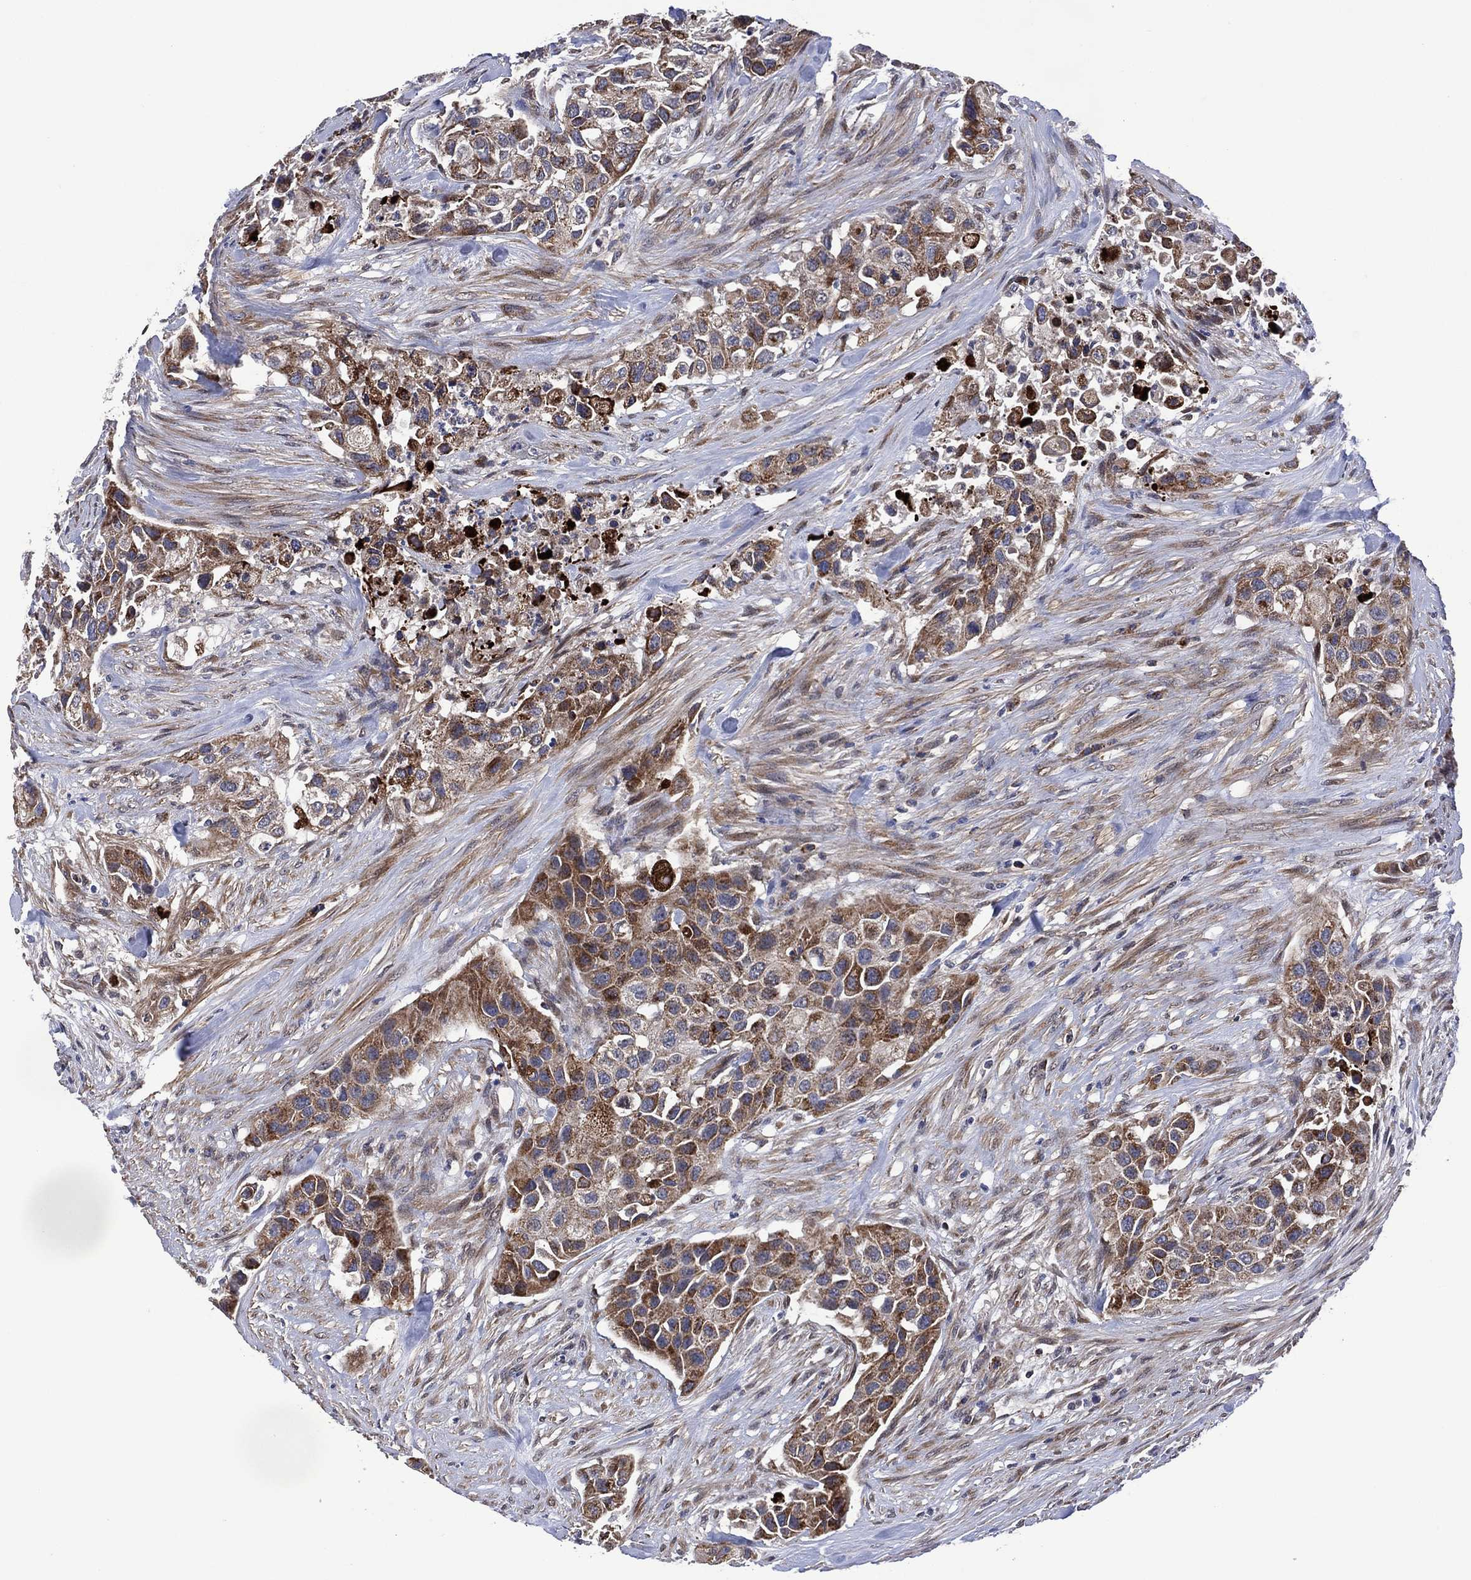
{"staining": {"intensity": "moderate", "quantity": ">75%", "location": "cytoplasmic/membranous"}, "tissue": "urothelial cancer", "cell_type": "Tumor cells", "image_type": "cancer", "snomed": [{"axis": "morphology", "description": "Urothelial carcinoma, High grade"}, {"axis": "topography", "description": "Urinary bladder"}], "caption": "Urothelial cancer stained with DAB IHC exhibits medium levels of moderate cytoplasmic/membranous positivity in about >75% of tumor cells.", "gene": "HTD2", "patient": {"sex": "female", "age": 73}}